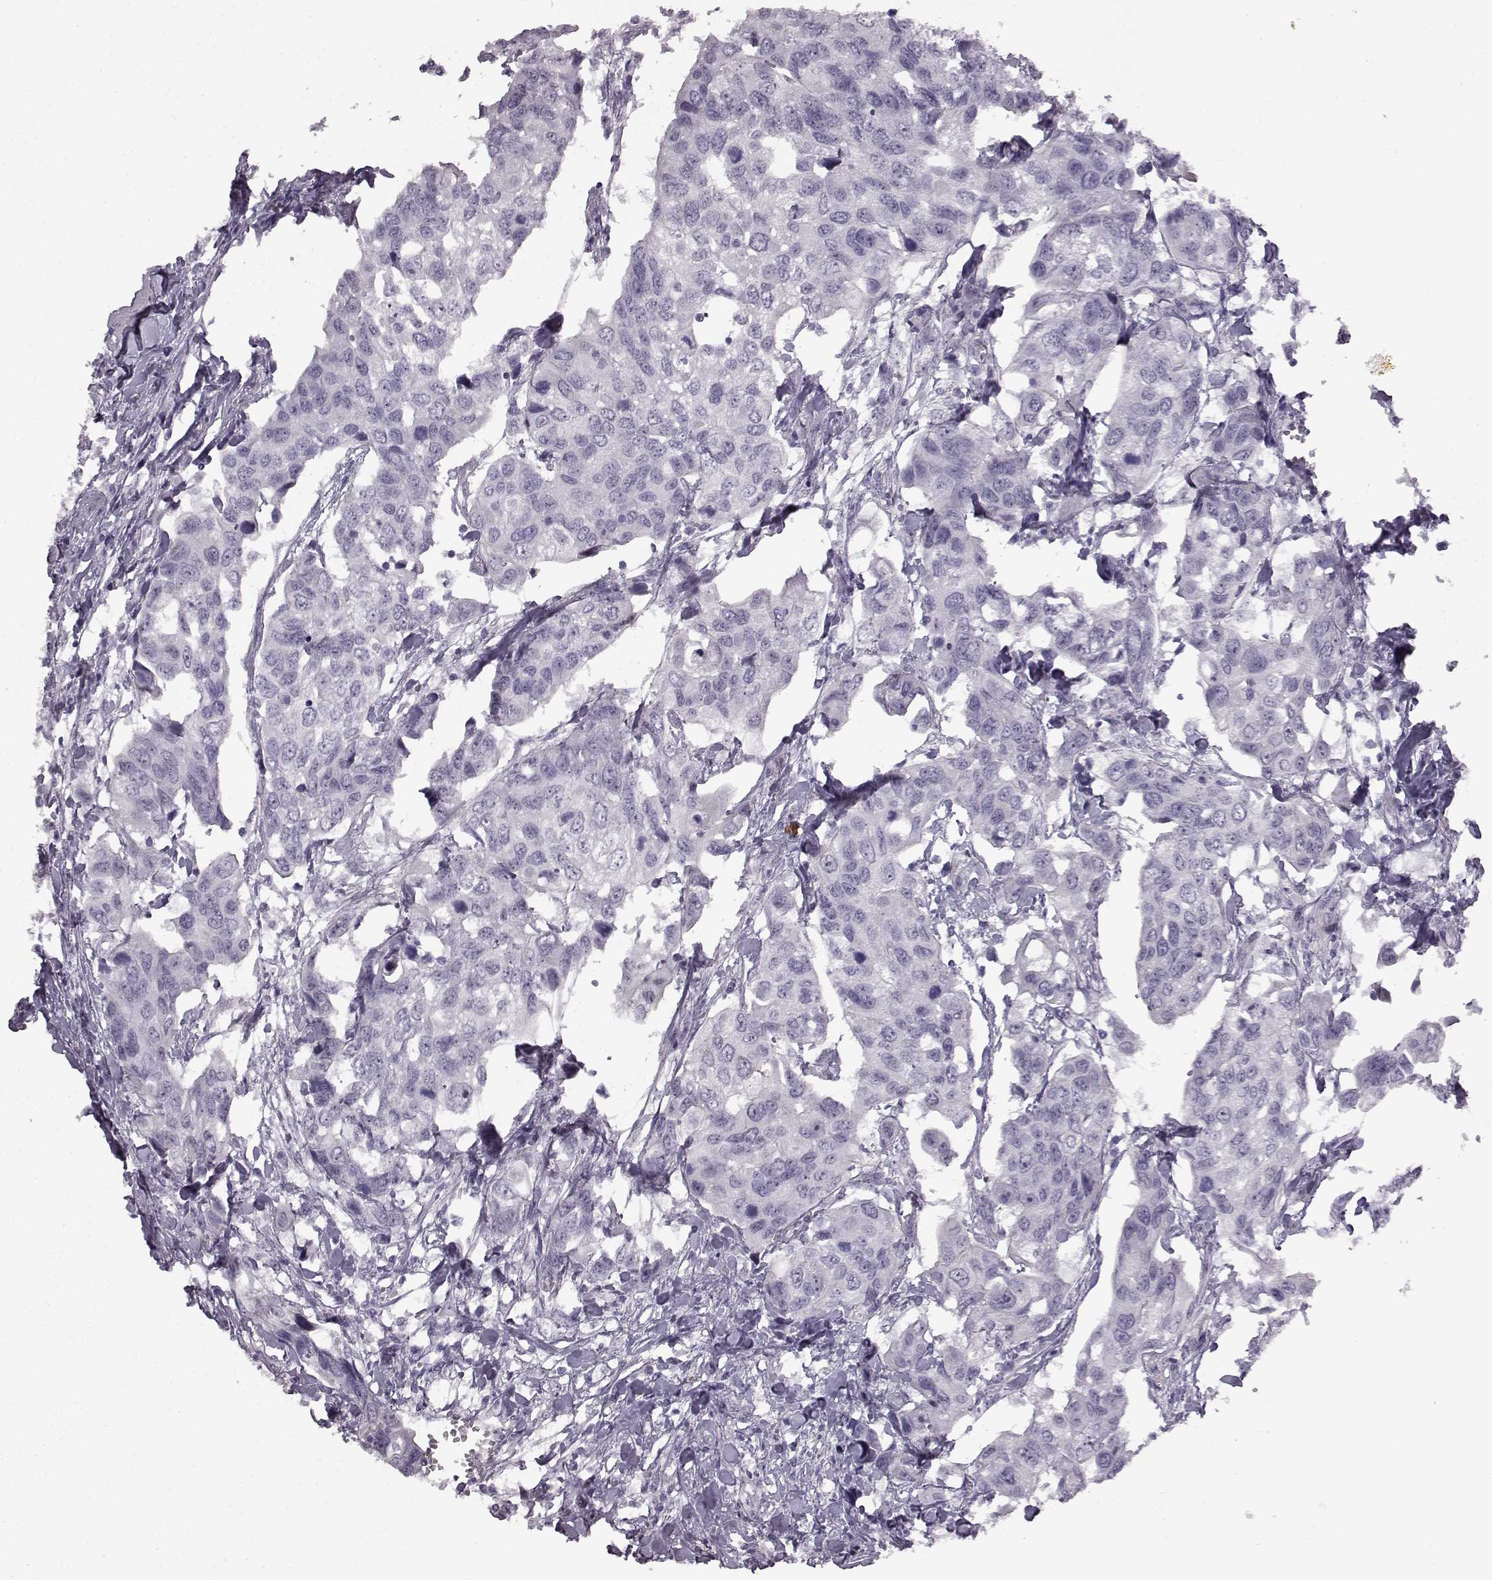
{"staining": {"intensity": "negative", "quantity": "none", "location": "none"}, "tissue": "urothelial cancer", "cell_type": "Tumor cells", "image_type": "cancer", "snomed": [{"axis": "morphology", "description": "Urothelial carcinoma, High grade"}, {"axis": "topography", "description": "Urinary bladder"}], "caption": "Protein analysis of urothelial carcinoma (high-grade) exhibits no significant expression in tumor cells. (Brightfield microscopy of DAB (3,3'-diaminobenzidine) IHC at high magnification).", "gene": "PRPH2", "patient": {"sex": "male", "age": 60}}